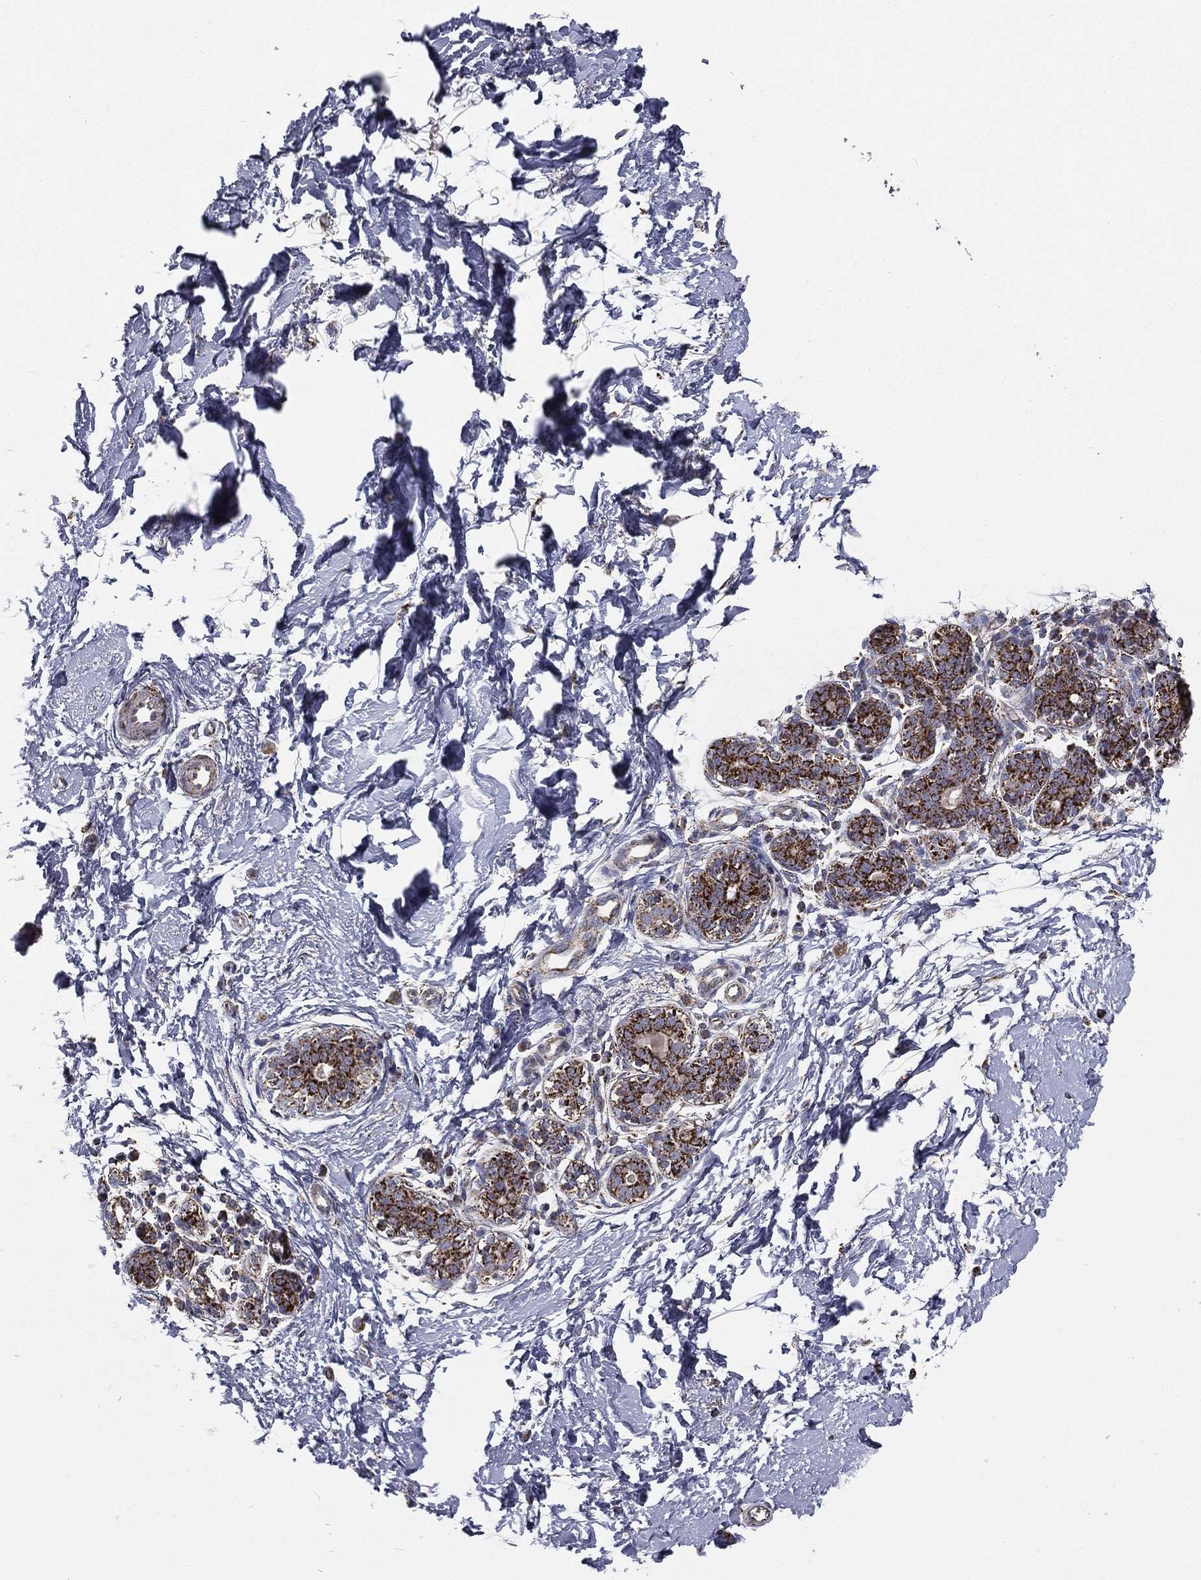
{"staining": {"intensity": "strong", "quantity": ">75%", "location": "cytoplasmic/membranous"}, "tissue": "breast", "cell_type": "Glandular cells", "image_type": "normal", "snomed": [{"axis": "morphology", "description": "Normal tissue, NOS"}, {"axis": "topography", "description": "Breast"}], "caption": "Immunohistochemical staining of normal breast demonstrates >75% levels of strong cytoplasmic/membranous protein expression in approximately >75% of glandular cells. The protein of interest is stained brown, and the nuclei are stained in blue (DAB (3,3'-diaminobenzidine) IHC with brightfield microscopy, high magnification).", "gene": "HADH", "patient": {"sex": "female", "age": 37}}